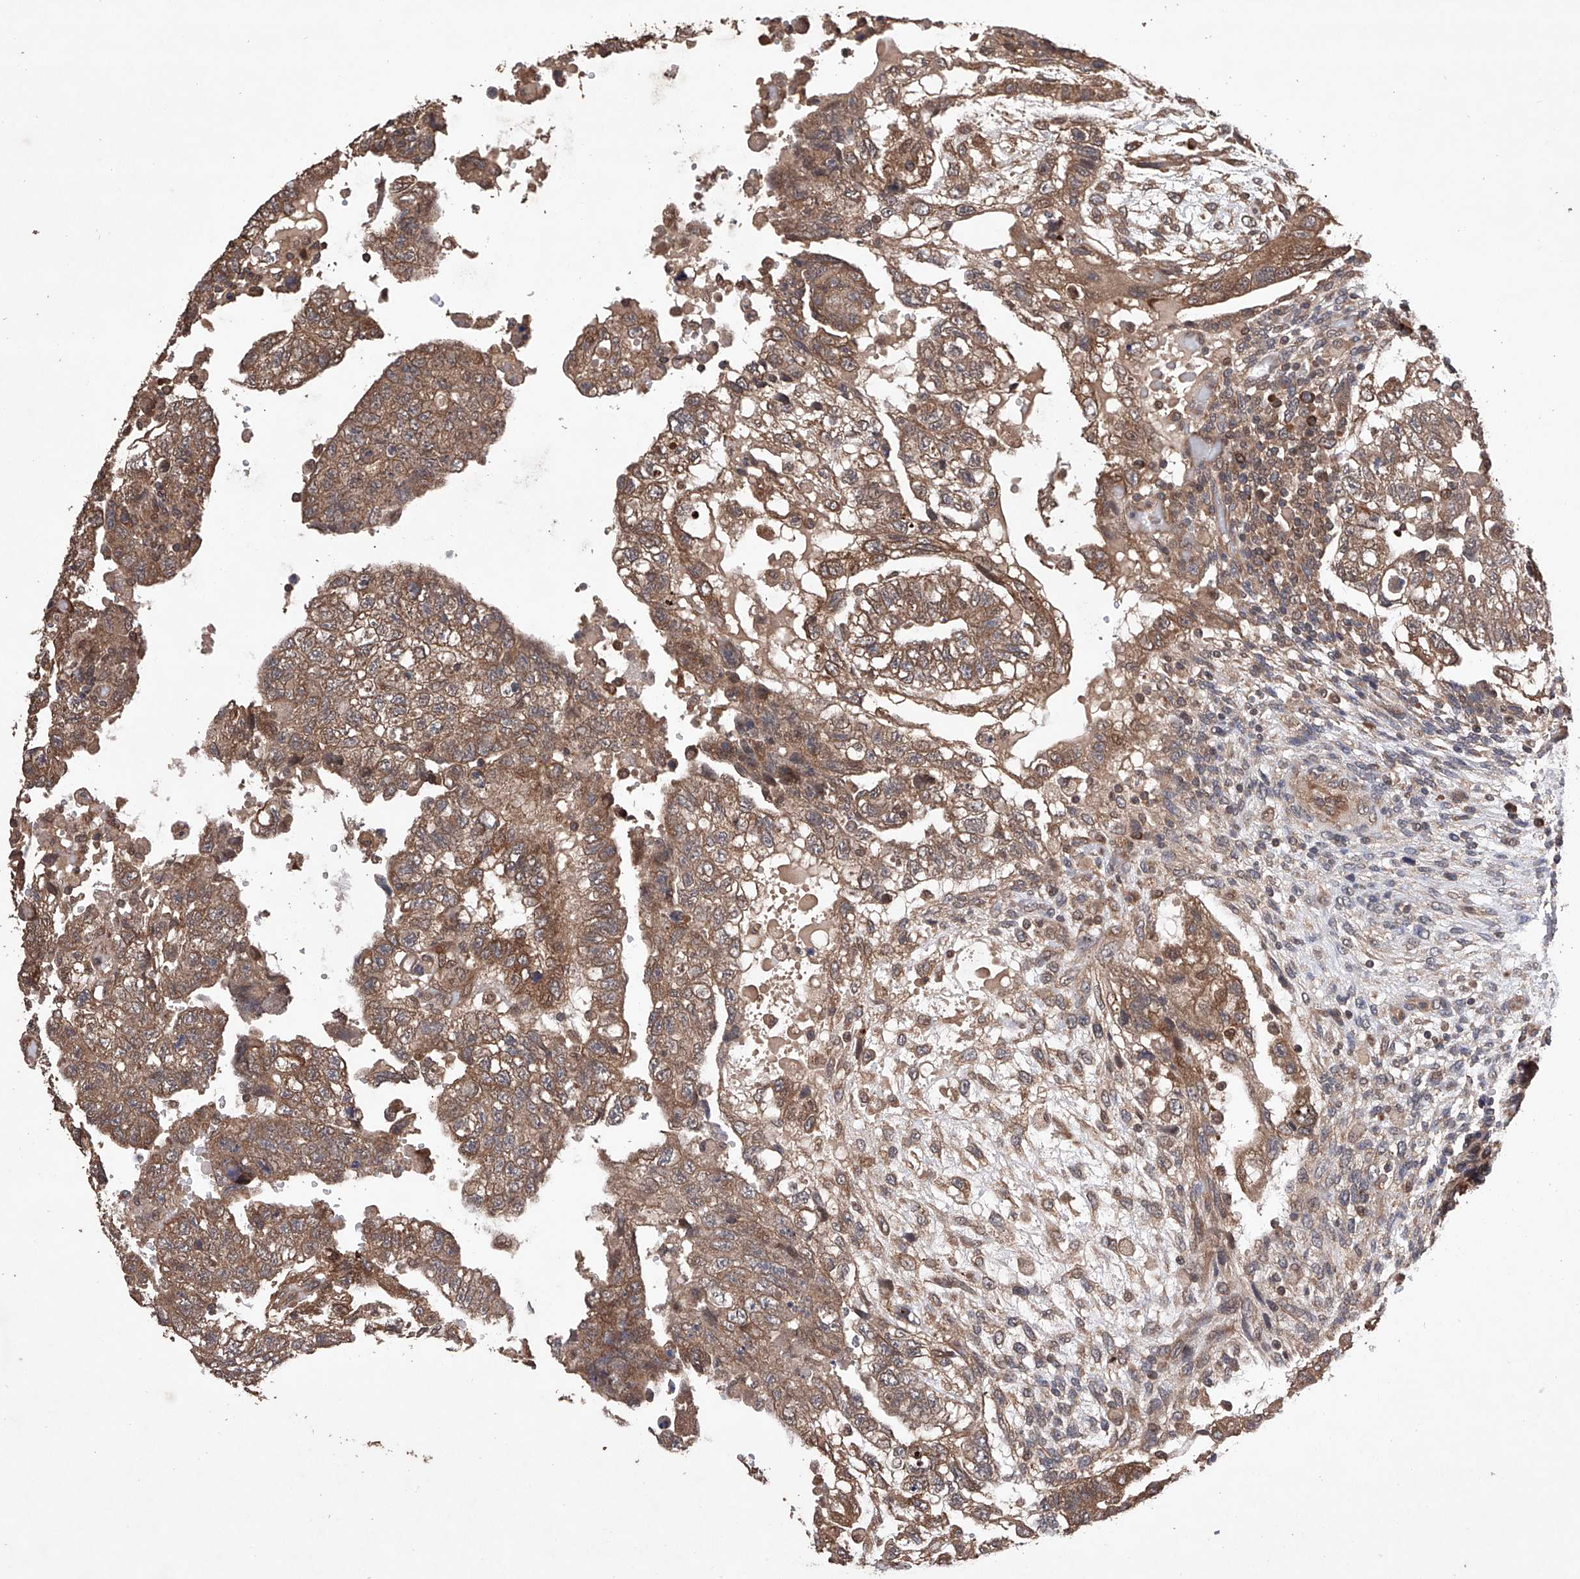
{"staining": {"intensity": "moderate", "quantity": ">75%", "location": "cytoplasmic/membranous"}, "tissue": "testis cancer", "cell_type": "Tumor cells", "image_type": "cancer", "snomed": [{"axis": "morphology", "description": "Carcinoma, Embryonal, NOS"}, {"axis": "topography", "description": "Testis"}], "caption": "Testis embryonal carcinoma stained with immunohistochemistry displays moderate cytoplasmic/membranous staining in approximately >75% of tumor cells. (IHC, brightfield microscopy, high magnification).", "gene": "LURAP1", "patient": {"sex": "male", "age": 36}}